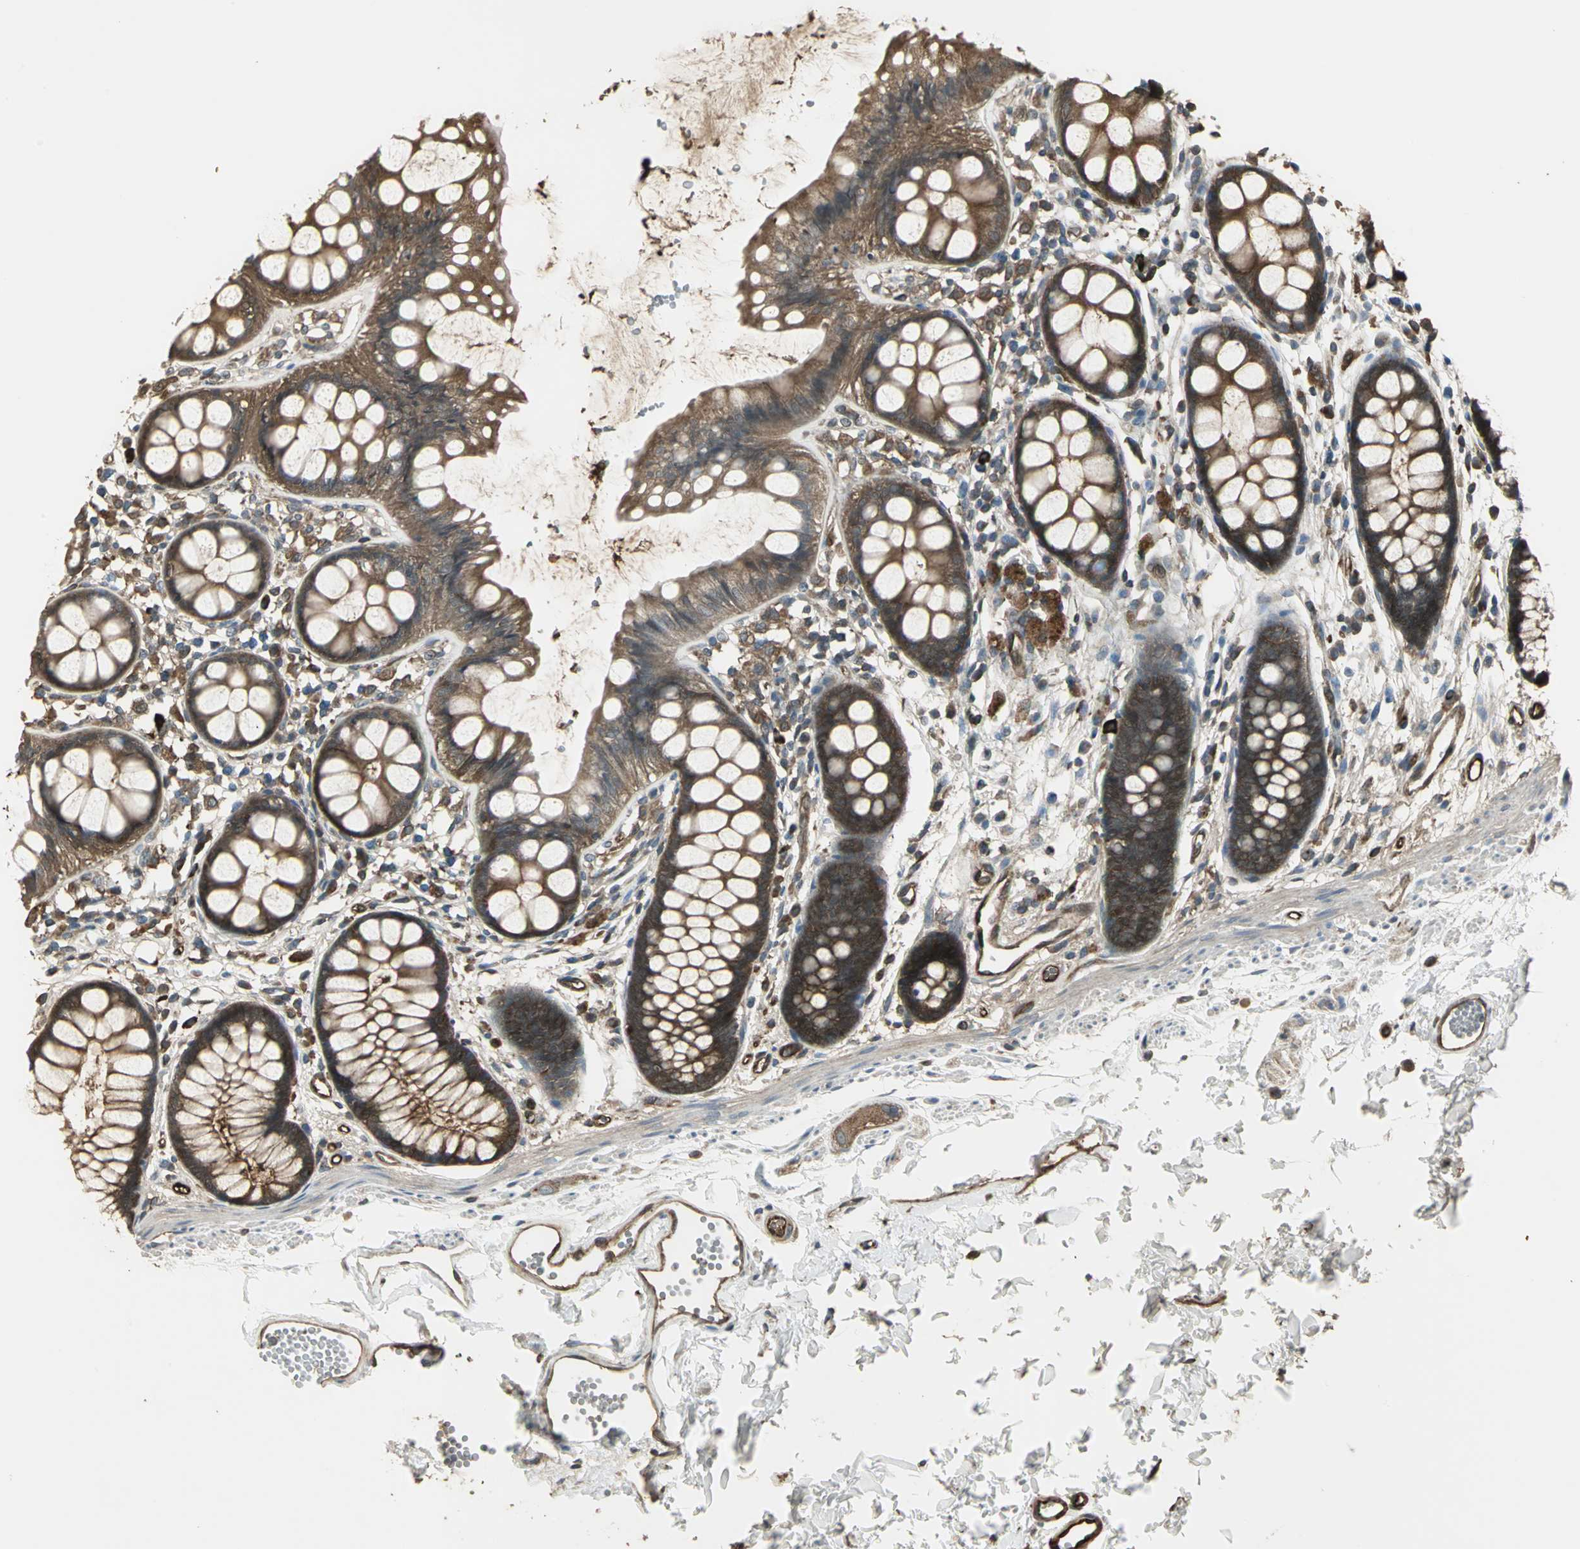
{"staining": {"intensity": "strong", "quantity": ">75%", "location": "cytoplasmic/membranous"}, "tissue": "rectum", "cell_type": "Glandular cells", "image_type": "normal", "snomed": [{"axis": "morphology", "description": "Normal tissue, NOS"}, {"axis": "topography", "description": "Rectum"}], "caption": "Glandular cells reveal high levels of strong cytoplasmic/membranous positivity in approximately >75% of cells in unremarkable rectum. (DAB = brown stain, brightfield microscopy at high magnification).", "gene": "PRXL2B", "patient": {"sex": "female", "age": 66}}